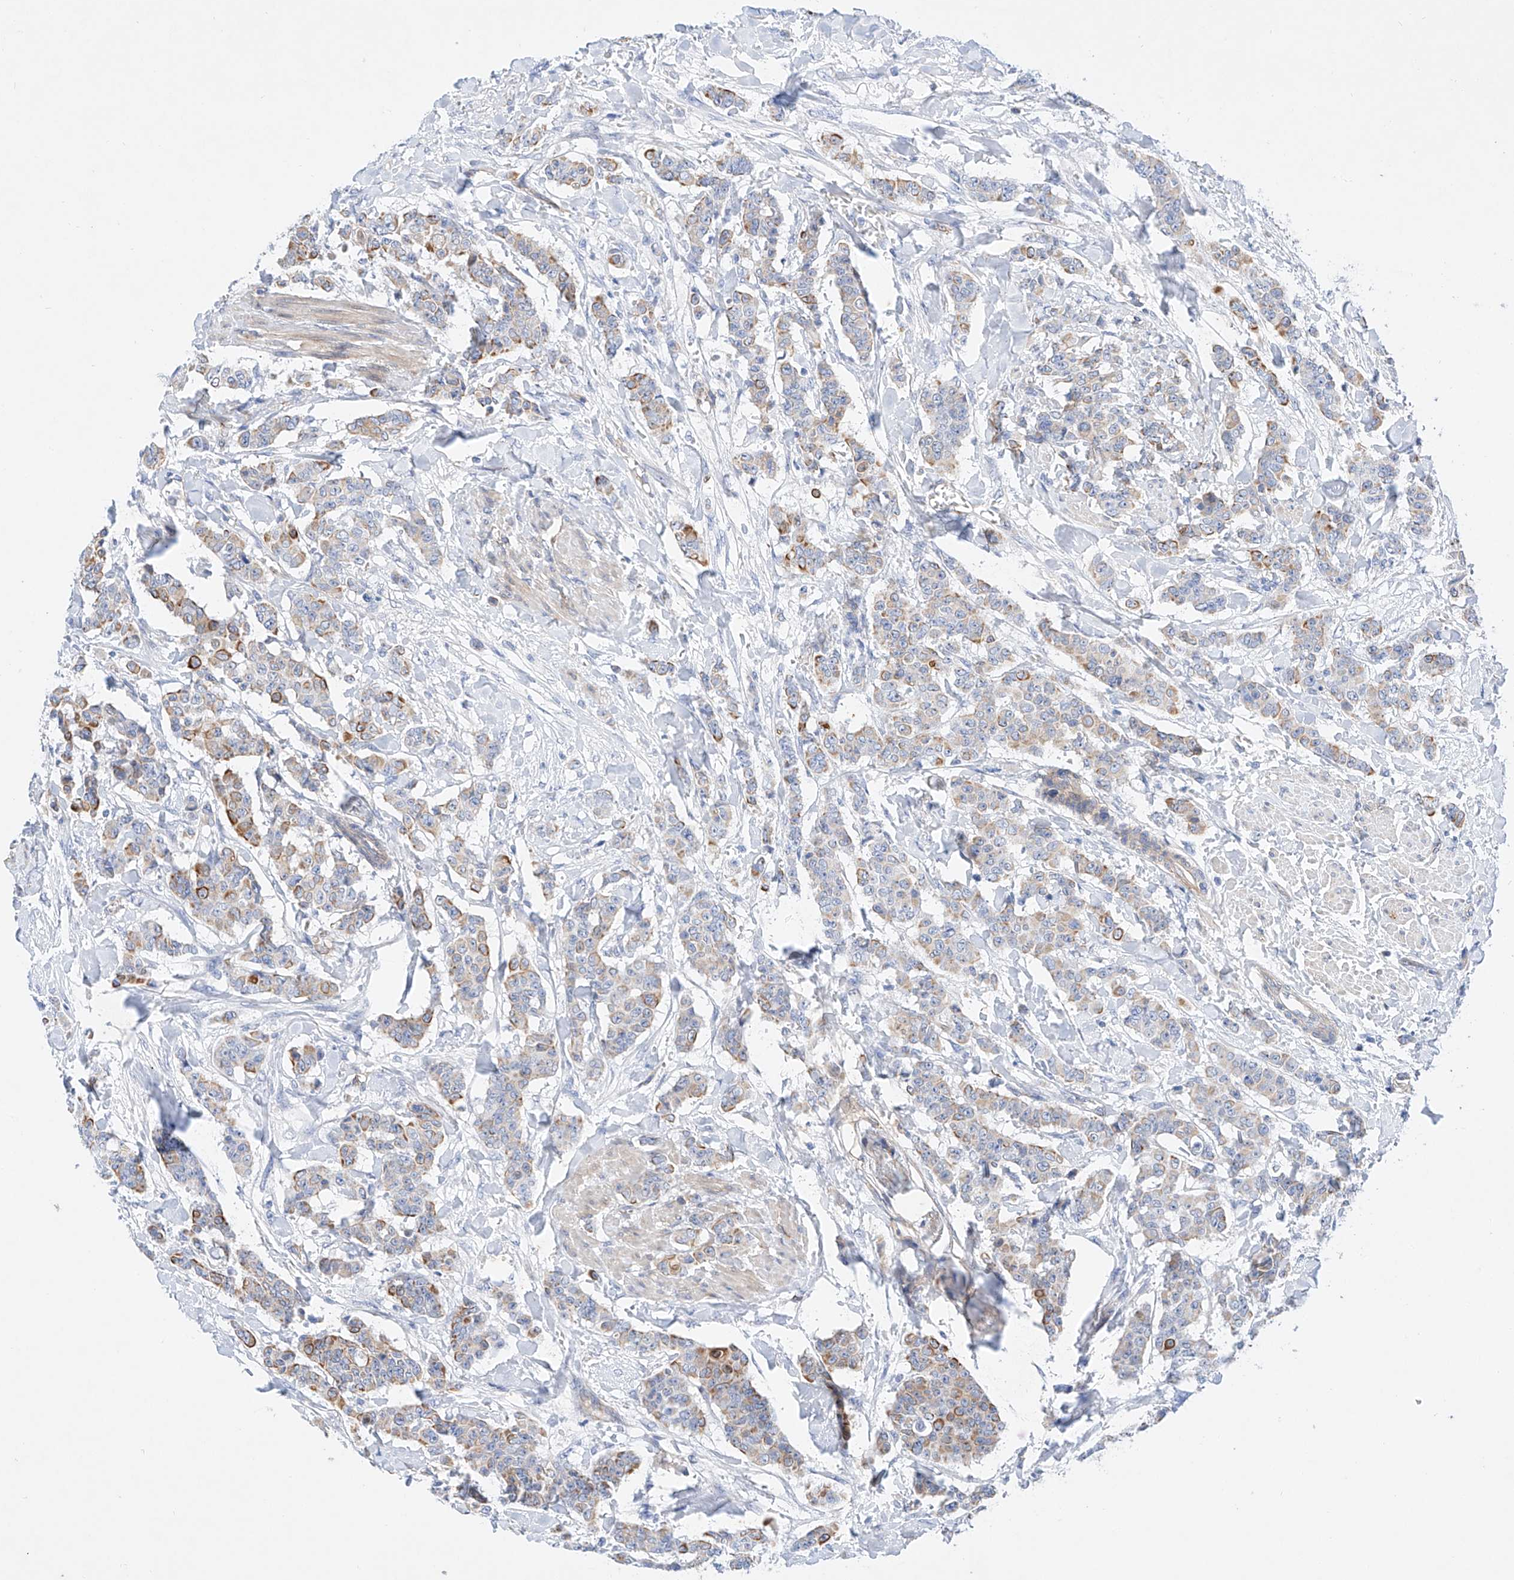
{"staining": {"intensity": "moderate", "quantity": "<25%", "location": "cytoplasmic/membranous"}, "tissue": "breast cancer", "cell_type": "Tumor cells", "image_type": "cancer", "snomed": [{"axis": "morphology", "description": "Duct carcinoma"}, {"axis": "topography", "description": "Breast"}], "caption": "A micrograph of breast infiltrating ductal carcinoma stained for a protein demonstrates moderate cytoplasmic/membranous brown staining in tumor cells. (IHC, brightfield microscopy, high magnification).", "gene": "SBSPON", "patient": {"sex": "female", "age": 40}}